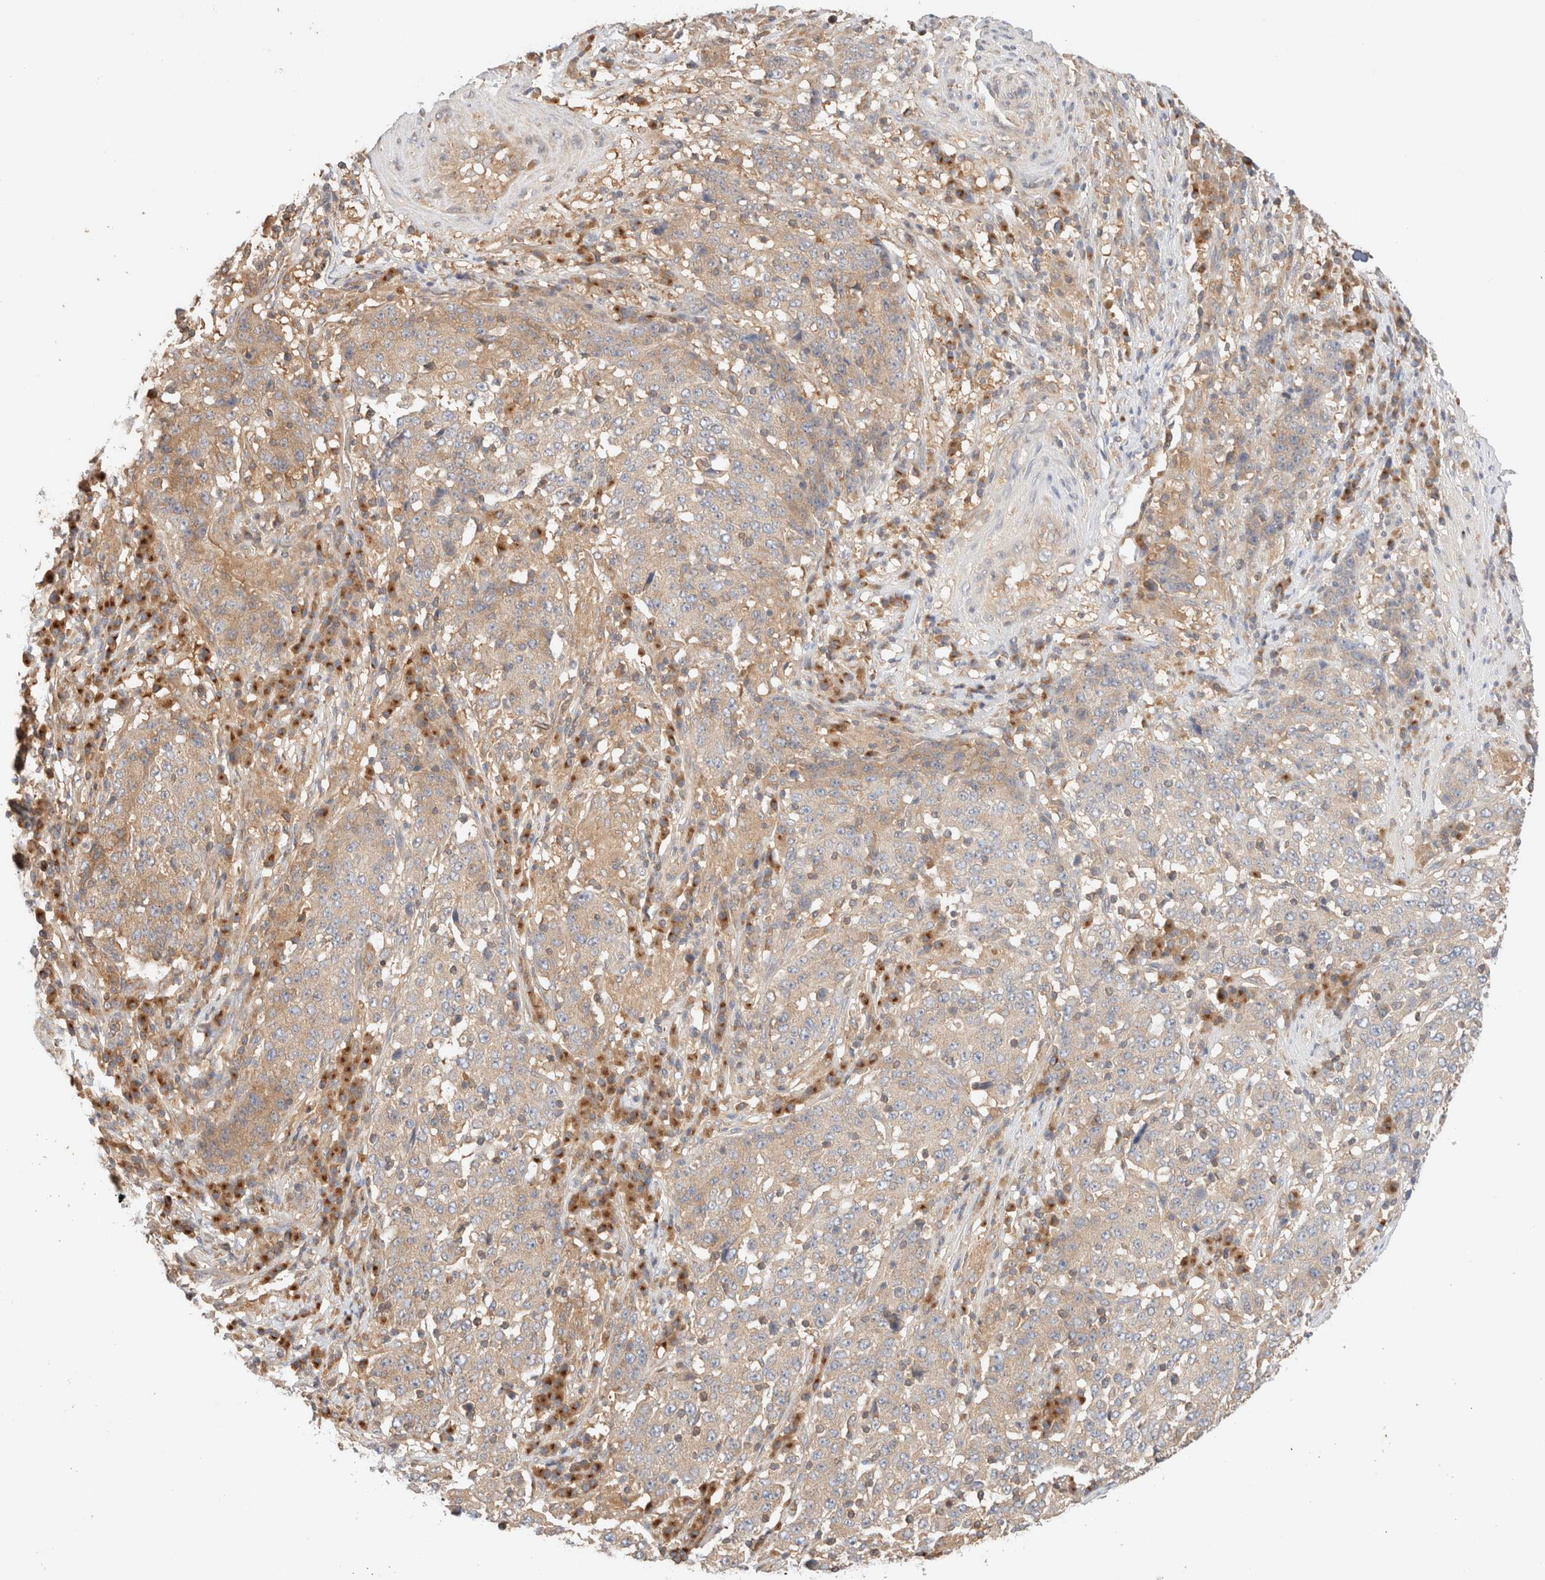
{"staining": {"intensity": "weak", "quantity": "<25%", "location": "cytoplasmic/membranous"}, "tissue": "stomach cancer", "cell_type": "Tumor cells", "image_type": "cancer", "snomed": [{"axis": "morphology", "description": "Adenocarcinoma, NOS"}, {"axis": "topography", "description": "Stomach"}], "caption": "Immunohistochemistry (IHC) histopathology image of stomach cancer (adenocarcinoma) stained for a protein (brown), which displays no staining in tumor cells.", "gene": "RABEP1", "patient": {"sex": "male", "age": 59}}